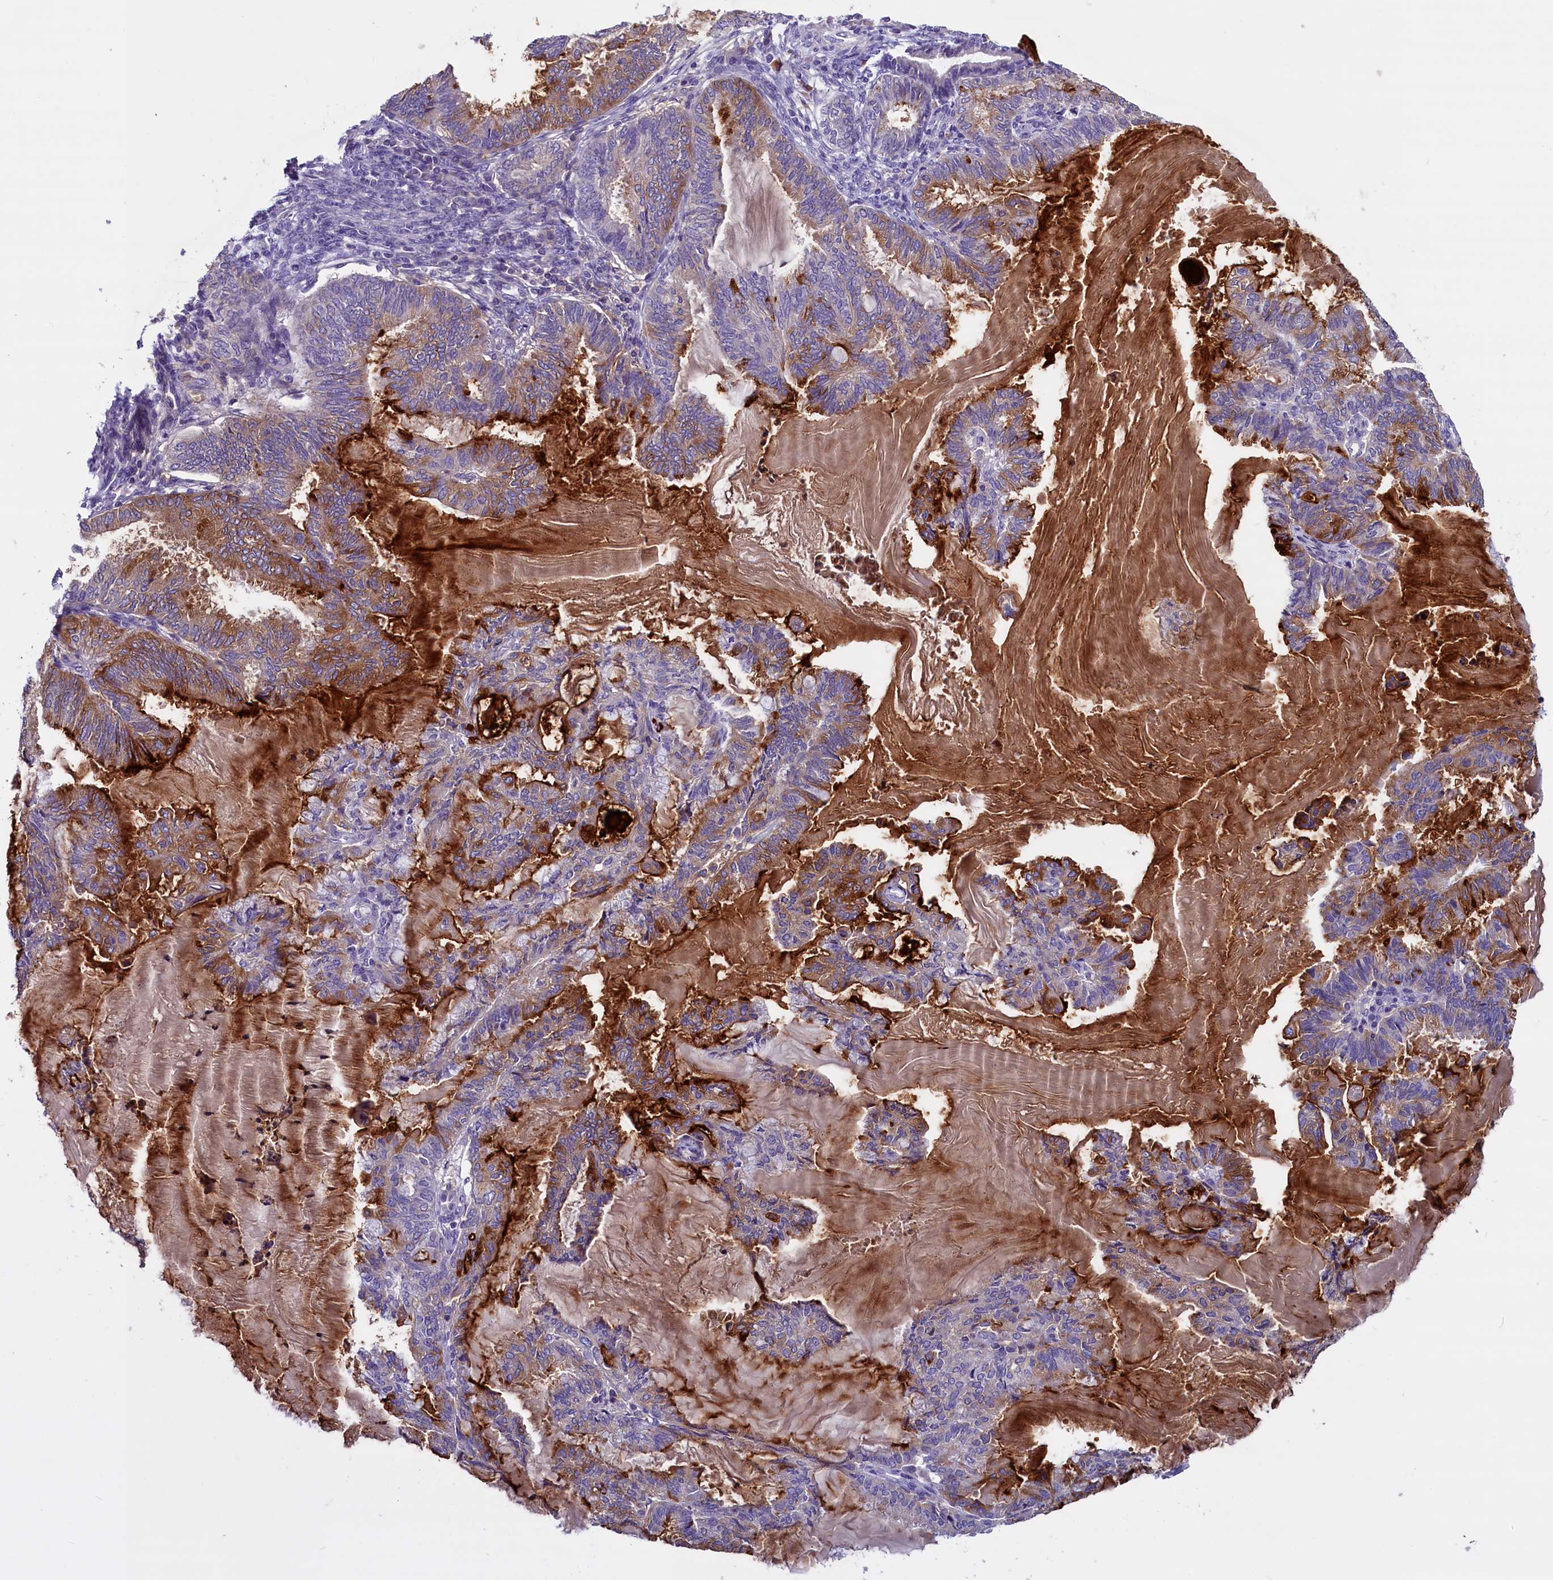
{"staining": {"intensity": "moderate", "quantity": "<25%", "location": "cytoplasmic/membranous"}, "tissue": "endometrial cancer", "cell_type": "Tumor cells", "image_type": "cancer", "snomed": [{"axis": "morphology", "description": "Adenocarcinoma, NOS"}, {"axis": "topography", "description": "Endometrium"}], "caption": "Immunohistochemical staining of human endometrial cancer shows moderate cytoplasmic/membranous protein staining in approximately <25% of tumor cells.", "gene": "RTTN", "patient": {"sex": "female", "age": 86}}